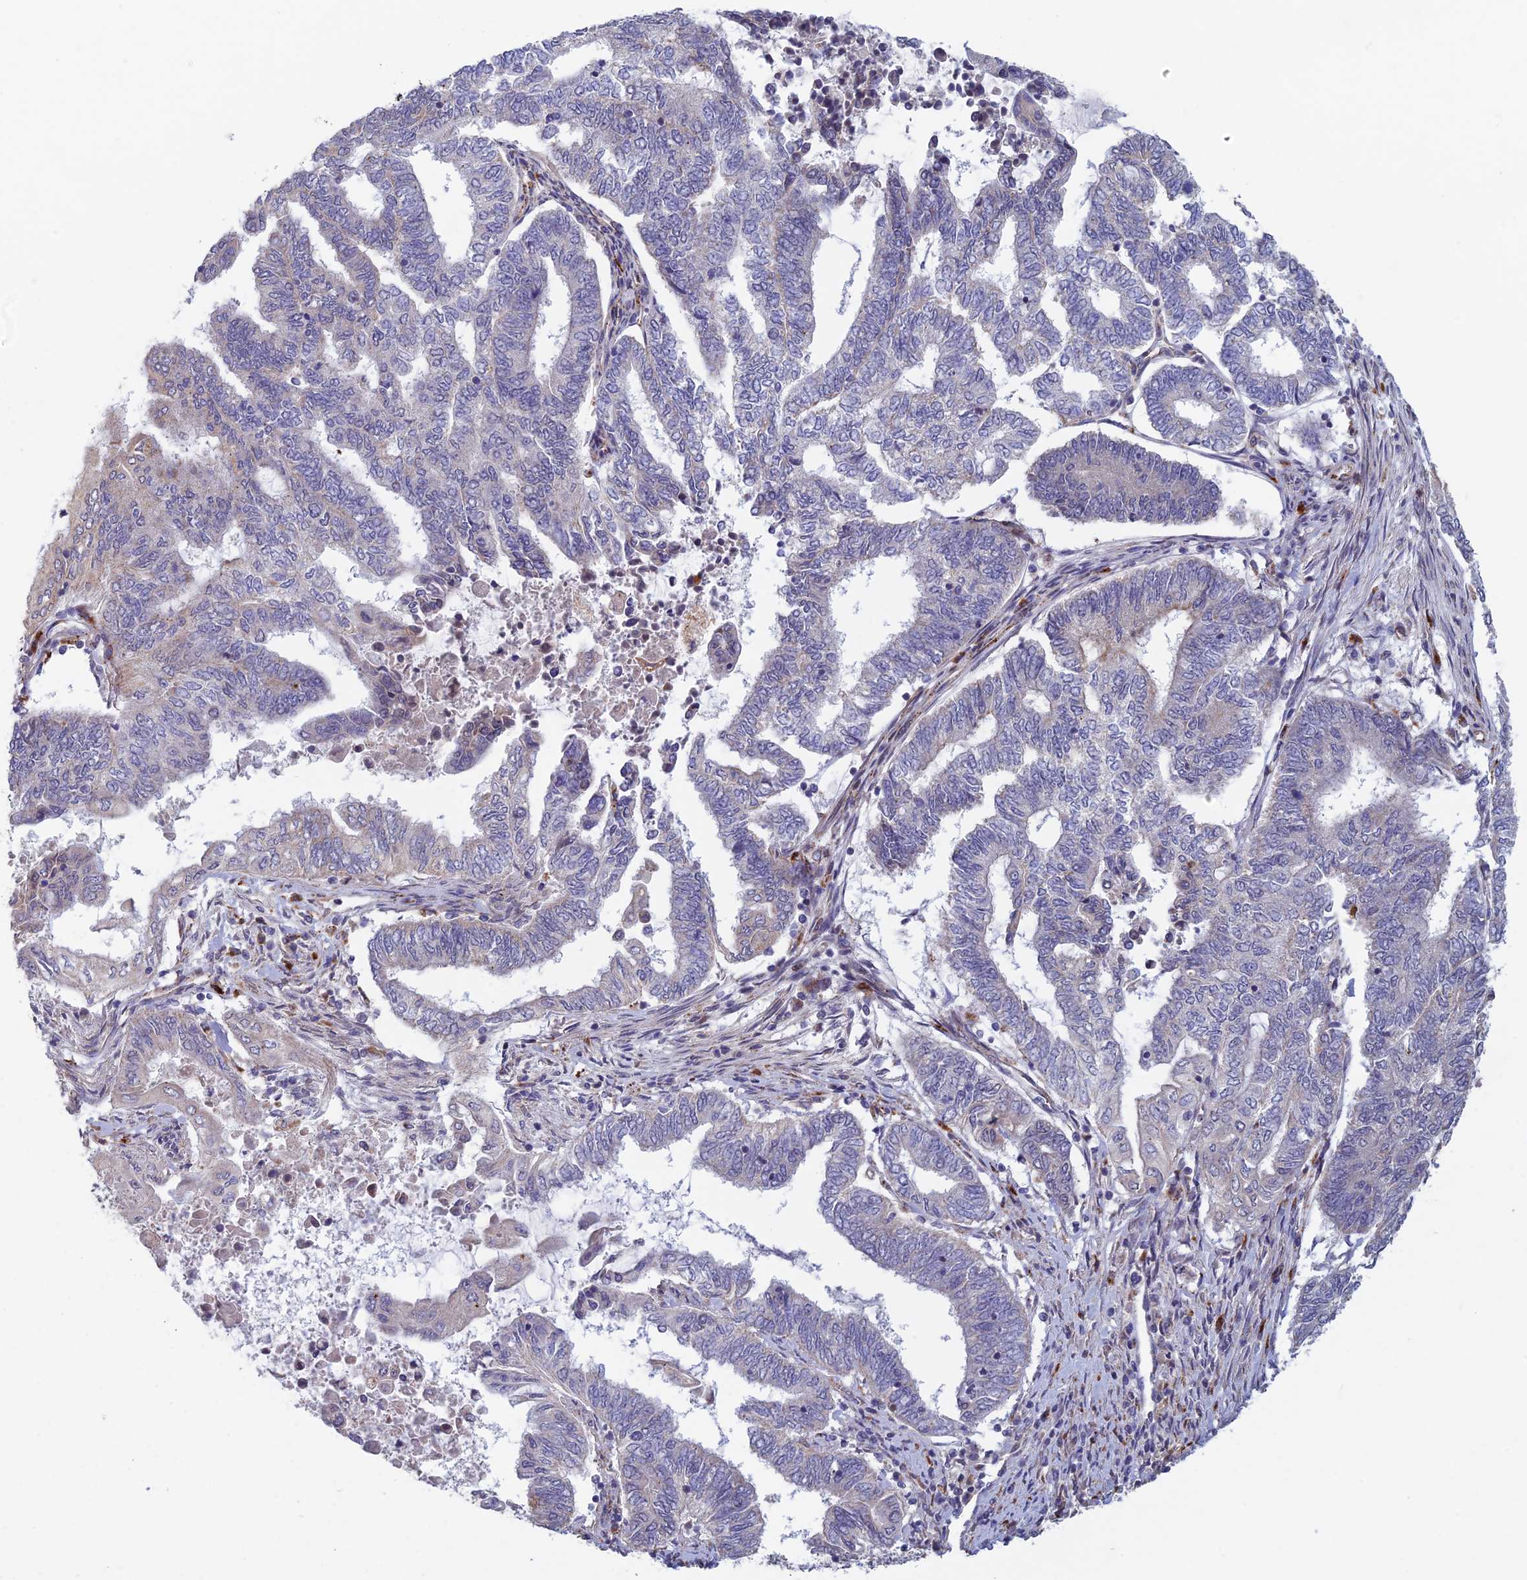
{"staining": {"intensity": "negative", "quantity": "none", "location": "none"}, "tissue": "endometrial cancer", "cell_type": "Tumor cells", "image_type": "cancer", "snomed": [{"axis": "morphology", "description": "Adenocarcinoma, NOS"}, {"axis": "topography", "description": "Uterus"}, {"axis": "topography", "description": "Endometrium"}], "caption": "Tumor cells show no significant staining in endometrial cancer (adenocarcinoma).", "gene": "FOXS1", "patient": {"sex": "female", "age": 70}}